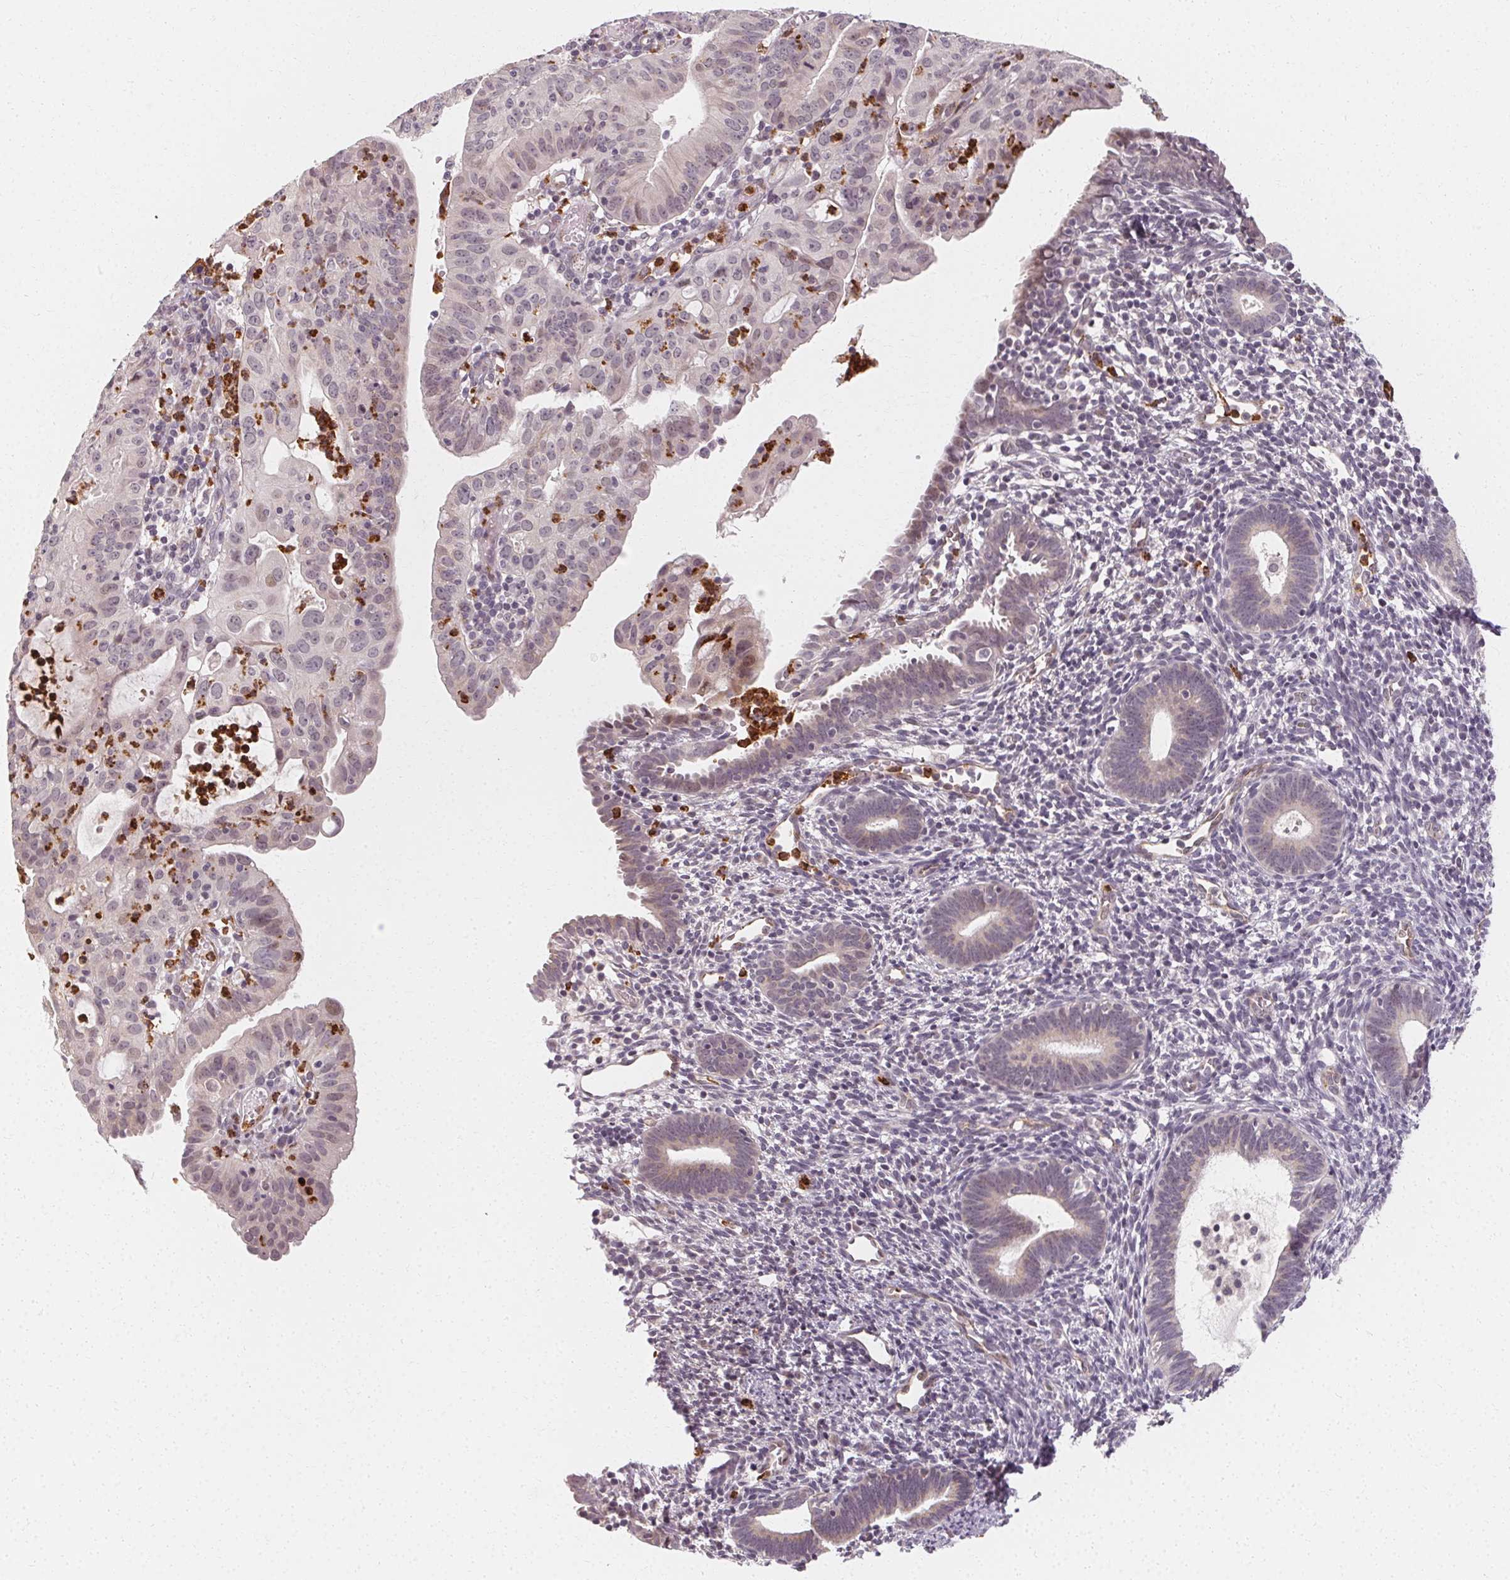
{"staining": {"intensity": "negative", "quantity": "none", "location": "none"}, "tissue": "endometrial cancer", "cell_type": "Tumor cells", "image_type": "cancer", "snomed": [{"axis": "morphology", "description": "Adenocarcinoma, NOS"}, {"axis": "topography", "description": "Endometrium"}], "caption": "High power microscopy image of an immunohistochemistry photomicrograph of adenocarcinoma (endometrial), revealing no significant staining in tumor cells. (Brightfield microscopy of DAB (3,3'-diaminobenzidine) immunohistochemistry at high magnification).", "gene": "CLCNKB", "patient": {"sex": "female", "age": 60}}